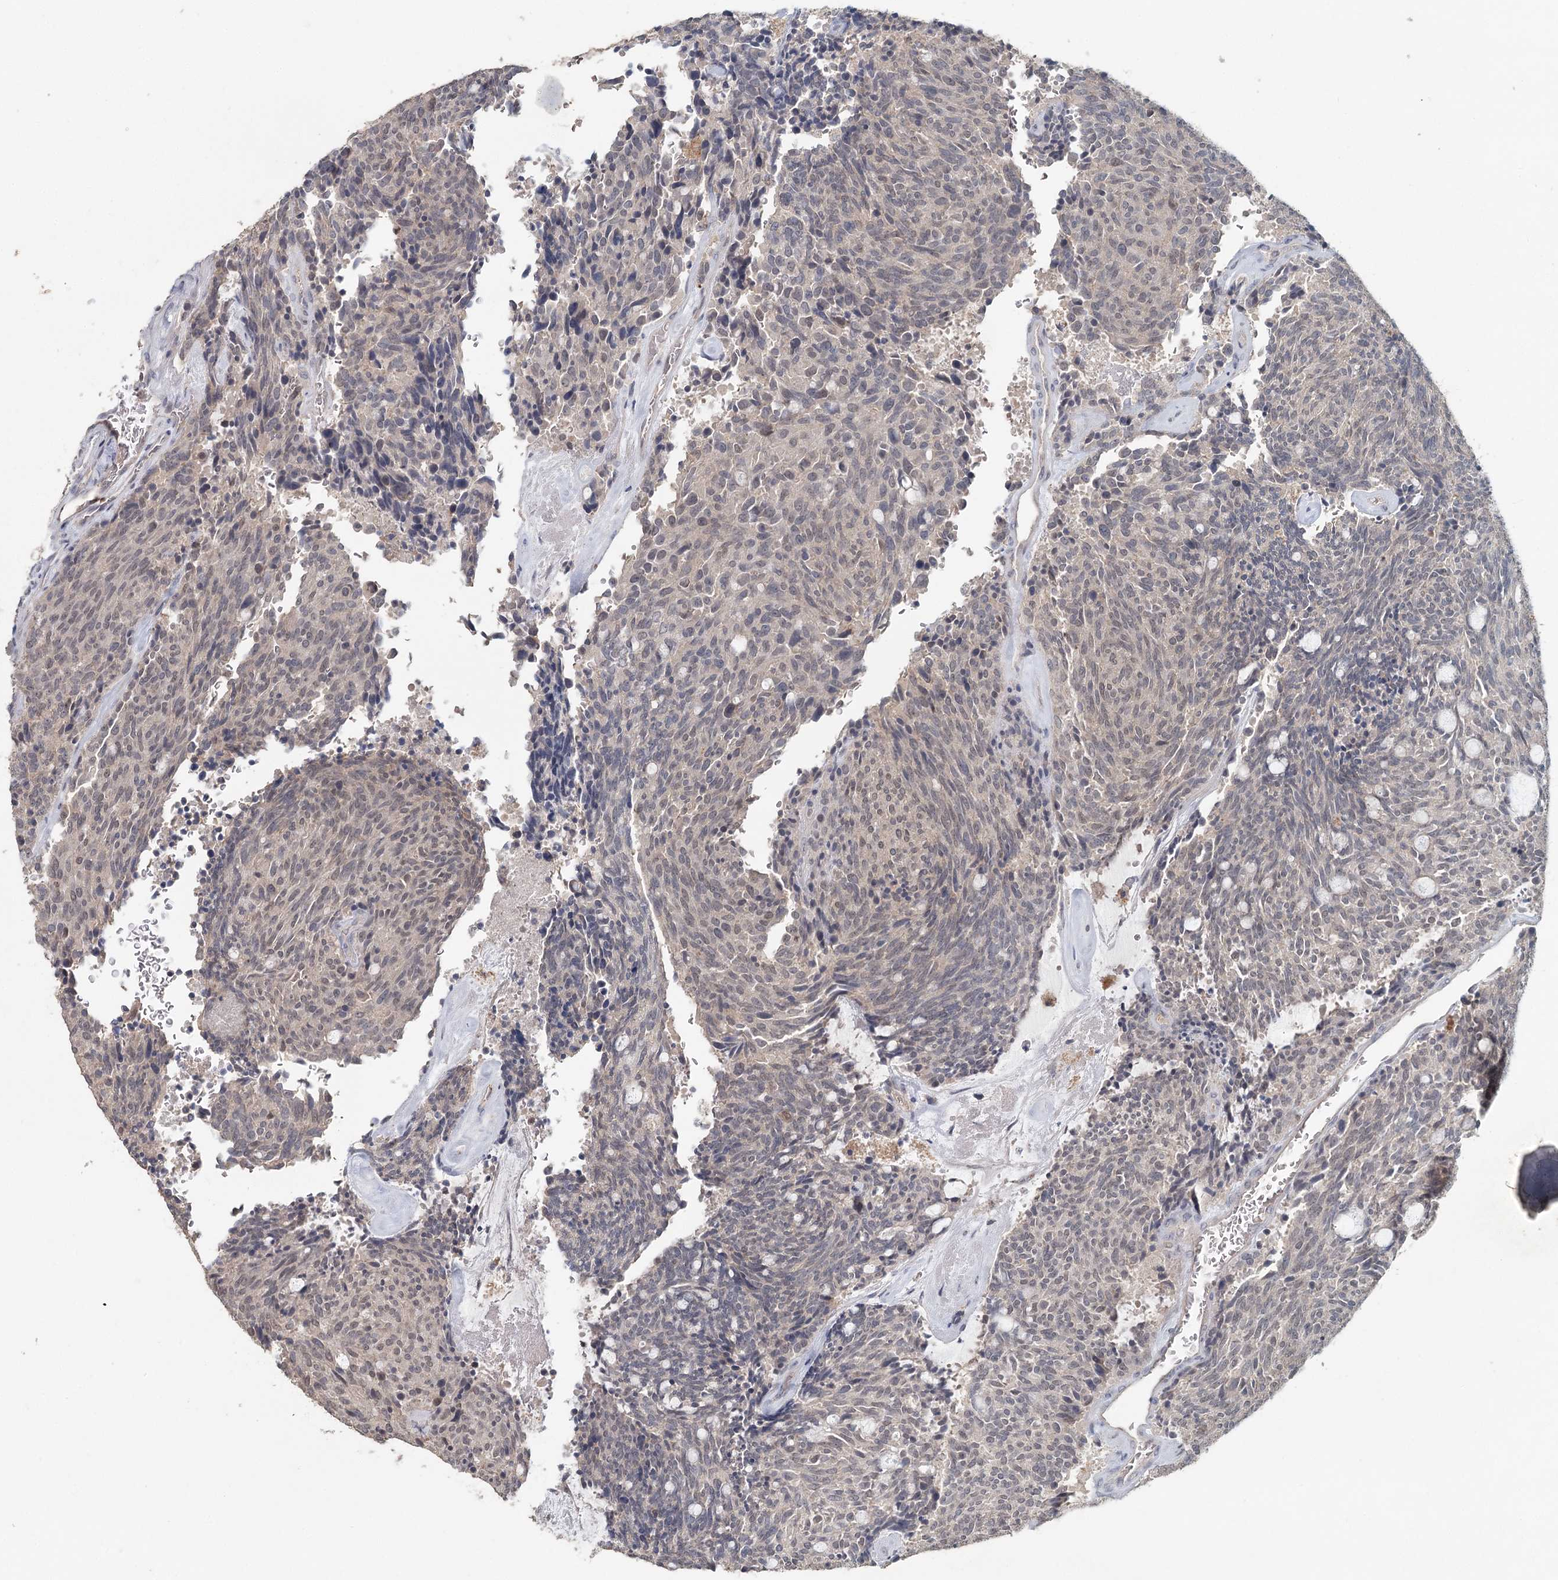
{"staining": {"intensity": "weak", "quantity": "<25%", "location": "nuclear"}, "tissue": "carcinoid", "cell_type": "Tumor cells", "image_type": "cancer", "snomed": [{"axis": "morphology", "description": "Carcinoid, malignant, NOS"}, {"axis": "topography", "description": "Pancreas"}], "caption": "Tumor cells show no significant staining in carcinoid (malignant).", "gene": "ADK", "patient": {"sex": "female", "age": 54}}